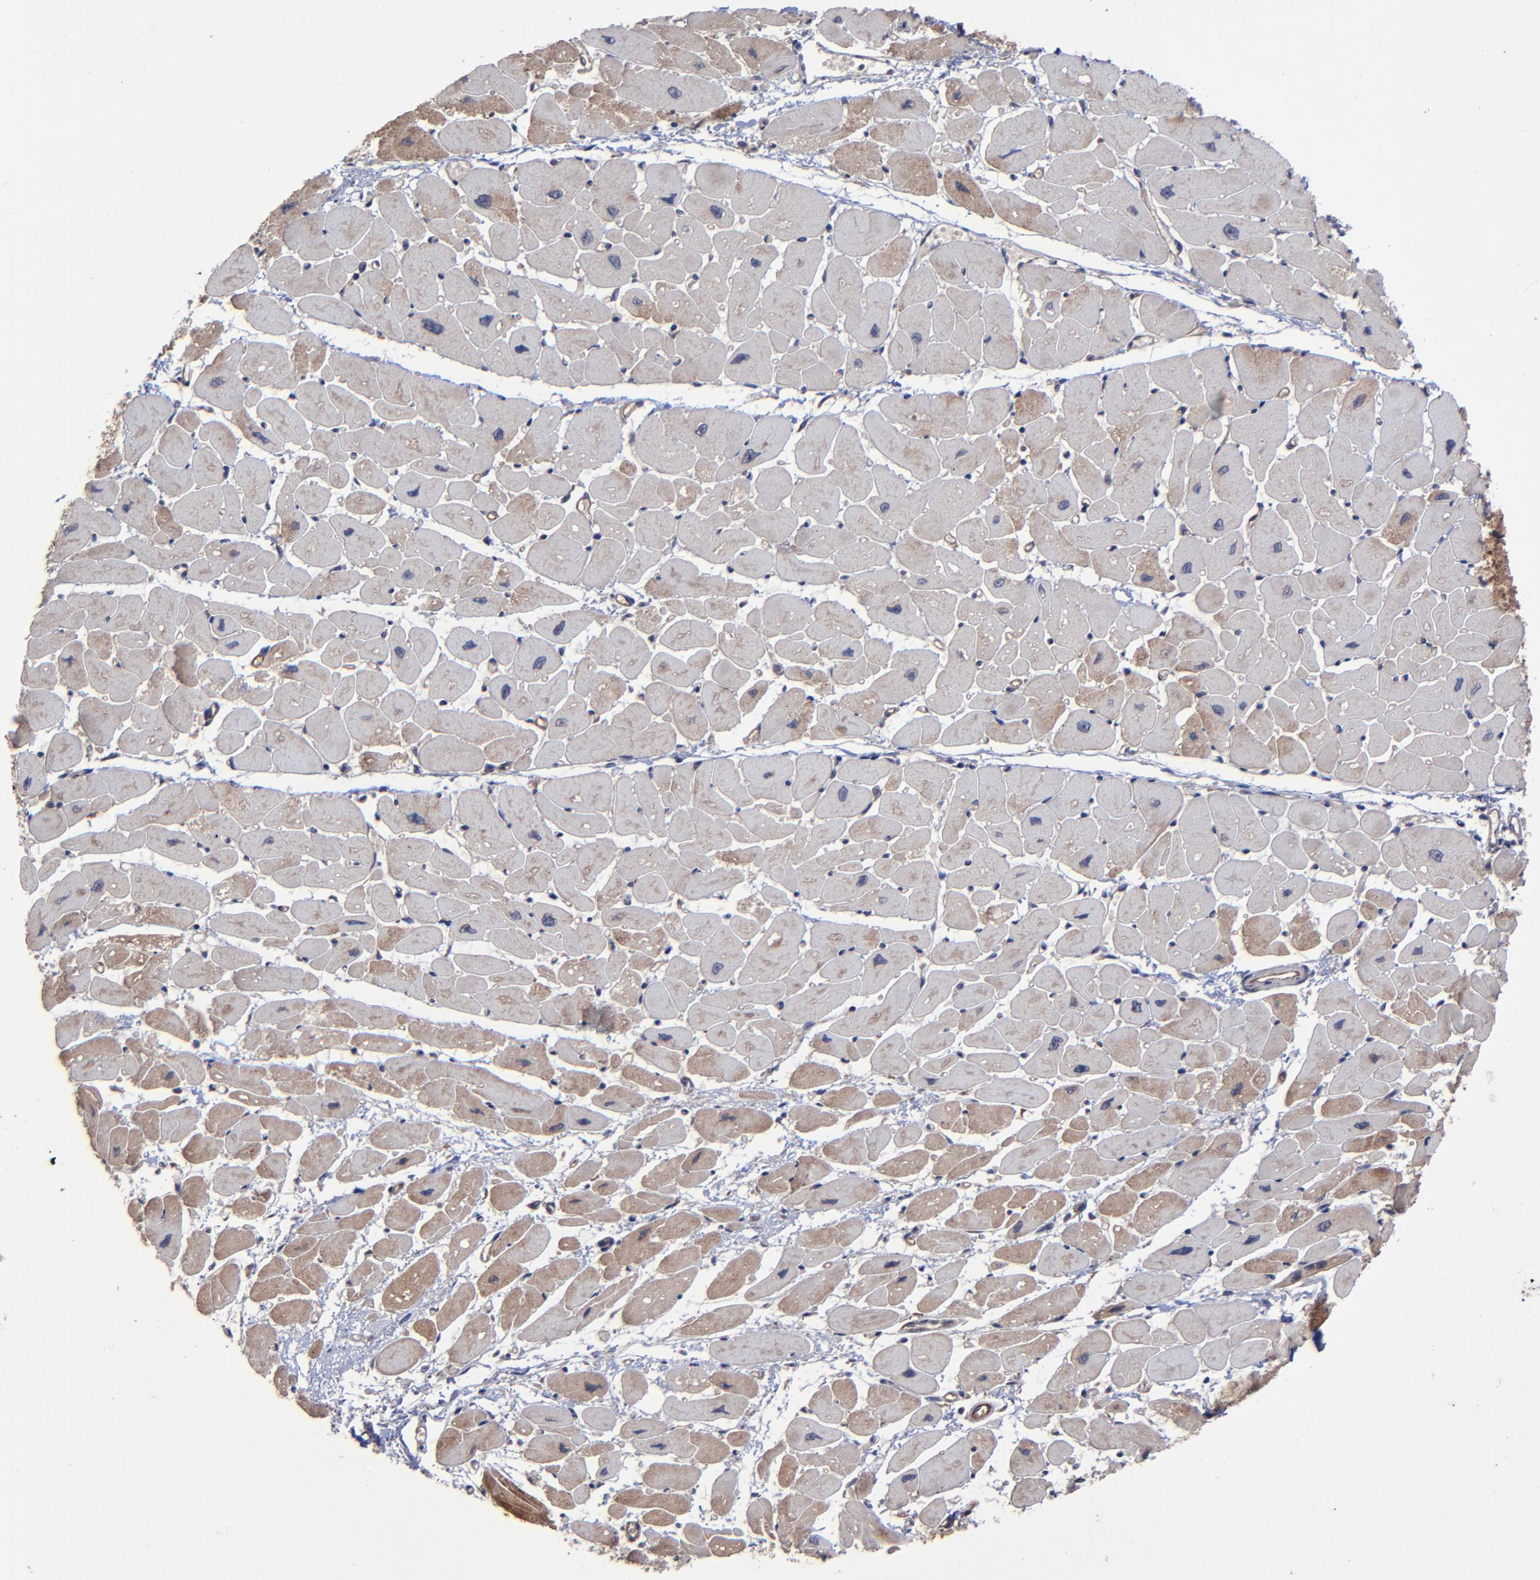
{"staining": {"intensity": "moderate", "quantity": ">75%", "location": "cytoplasmic/membranous"}, "tissue": "heart muscle", "cell_type": "Cardiomyocytes", "image_type": "normal", "snomed": [{"axis": "morphology", "description": "Normal tissue, NOS"}, {"axis": "topography", "description": "Heart"}], "caption": "This photomicrograph demonstrates immunohistochemistry staining of normal human heart muscle, with medium moderate cytoplasmic/membranous staining in approximately >75% of cardiomyocytes.", "gene": "ZNF780A", "patient": {"sex": "female", "age": 54}}